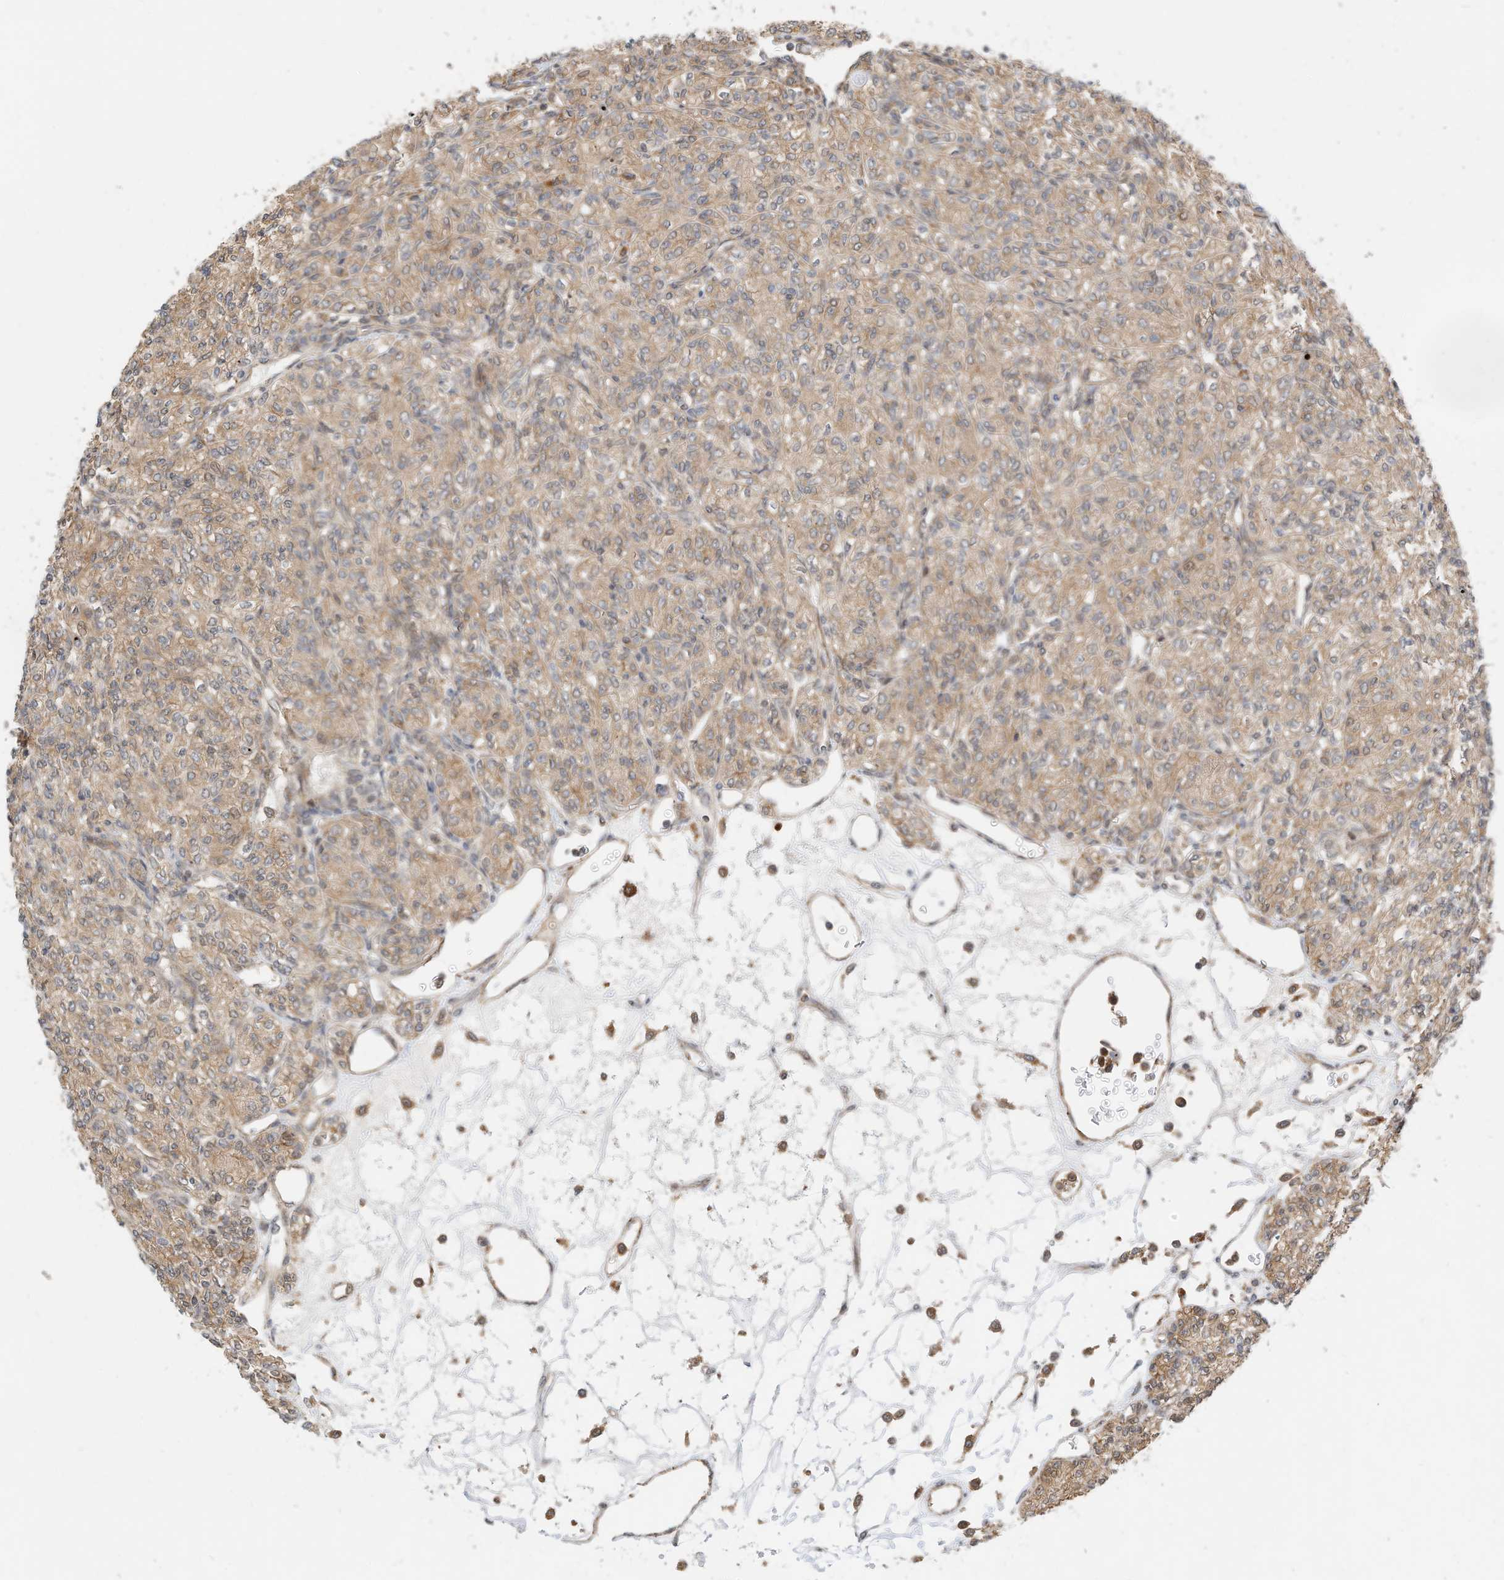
{"staining": {"intensity": "moderate", "quantity": ">75%", "location": "cytoplasmic/membranous"}, "tissue": "renal cancer", "cell_type": "Tumor cells", "image_type": "cancer", "snomed": [{"axis": "morphology", "description": "Adenocarcinoma, NOS"}, {"axis": "topography", "description": "Kidney"}], "caption": "Immunohistochemical staining of renal adenocarcinoma reveals moderate cytoplasmic/membranous protein expression in approximately >75% of tumor cells.", "gene": "CPAMD8", "patient": {"sex": "male", "age": 77}}